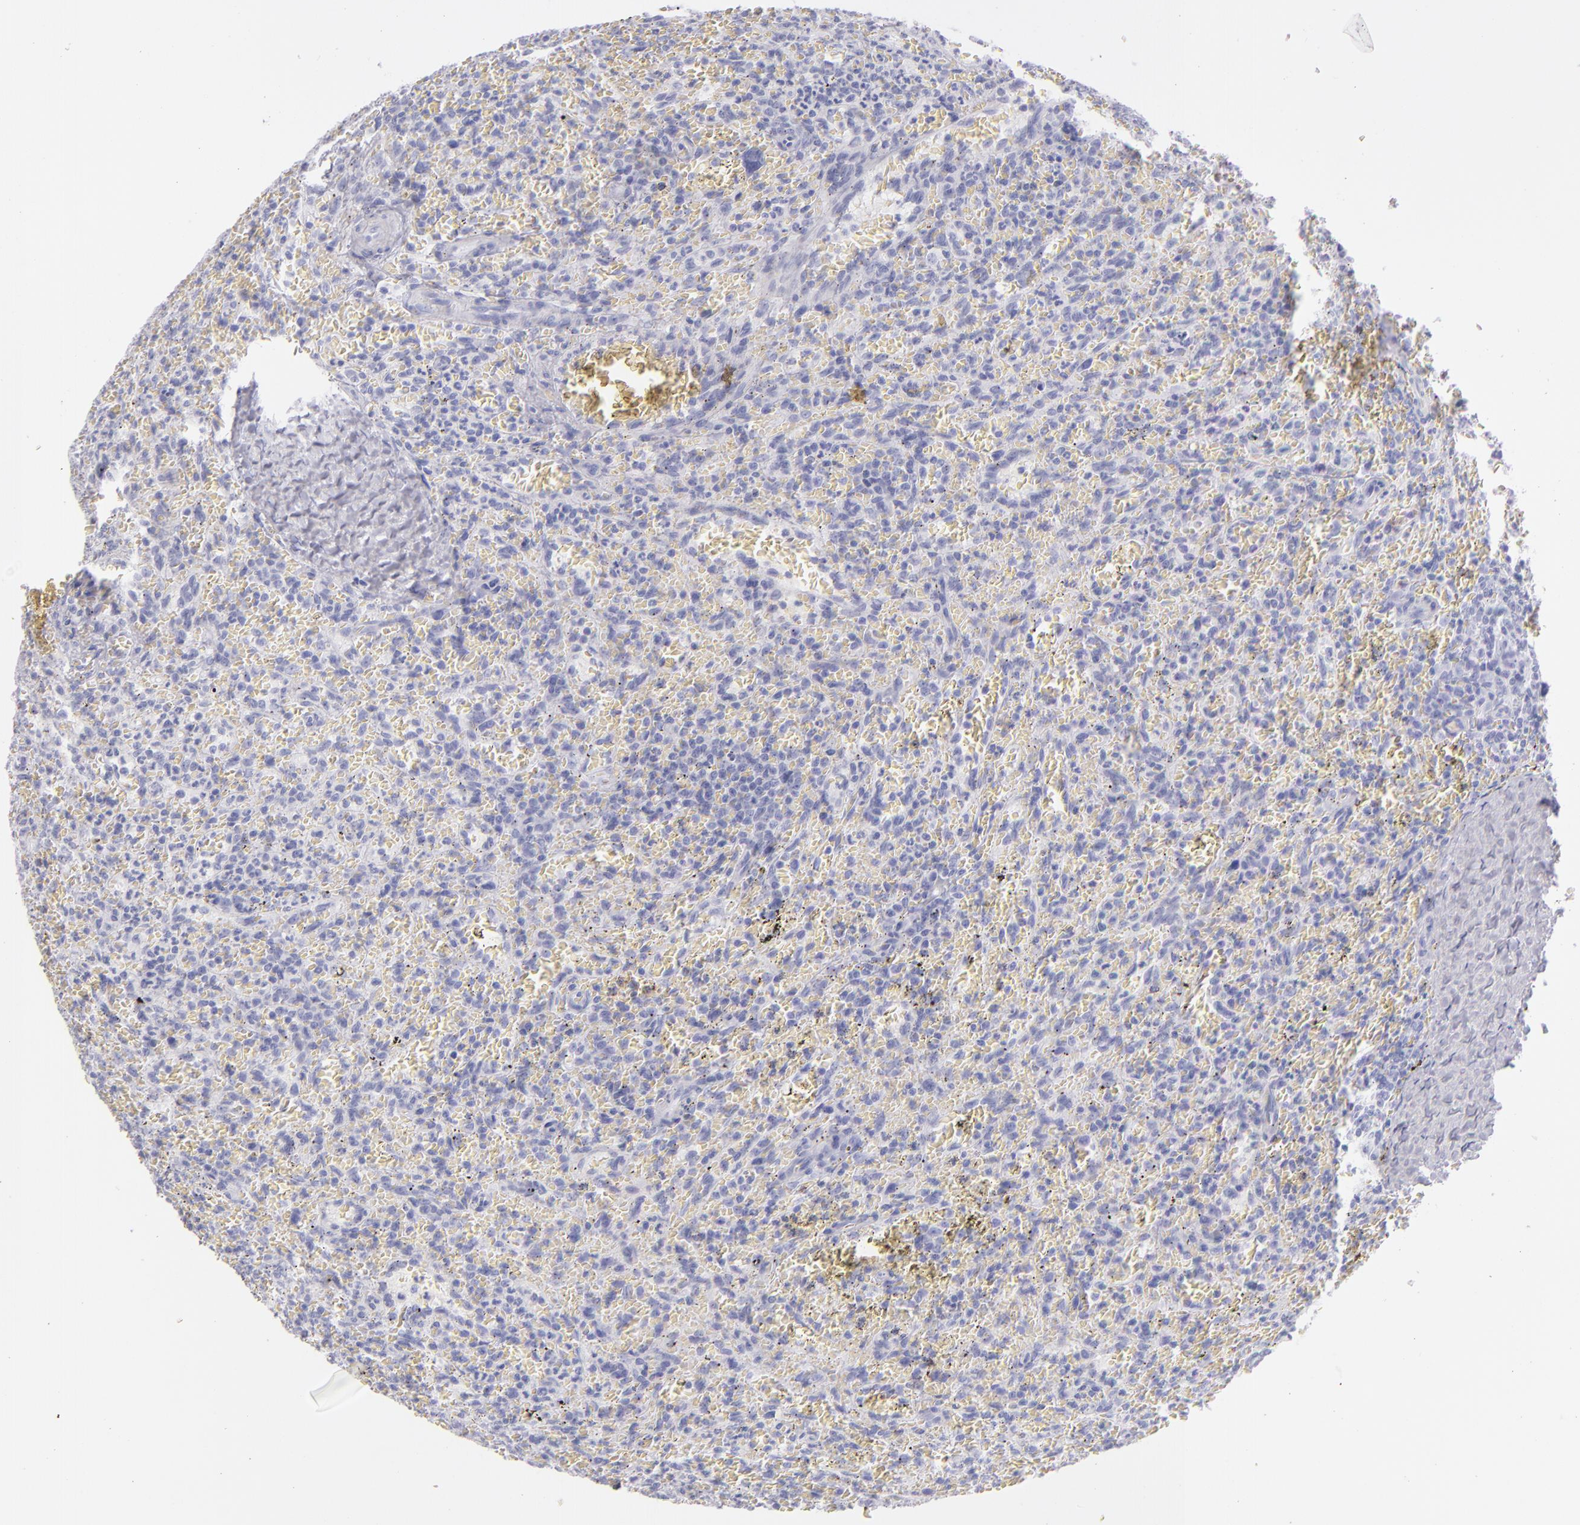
{"staining": {"intensity": "negative", "quantity": "none", "location": "none"}, "tissue": "lymphoma", "cell_type": "Tumor cells", "image_type": "cancer", "snomed": [{"axis": "morphology", "description": "Malignant lymphoma, non-Hodgkin's type, Low grade"}, {"axis": "topography", "description": "Spleen"}], "caption": "Malignant lymphoma, non-Hodgkin's type (low-grade) was stained to show a protein in brown. There is no significant expression in tumor cells. The staining is performed using DAB brown chromogen with nuclei counter-stained in using hematoxylin.", "gene": "TPSD1", "patient": {"sex": "female", "age": 64}}